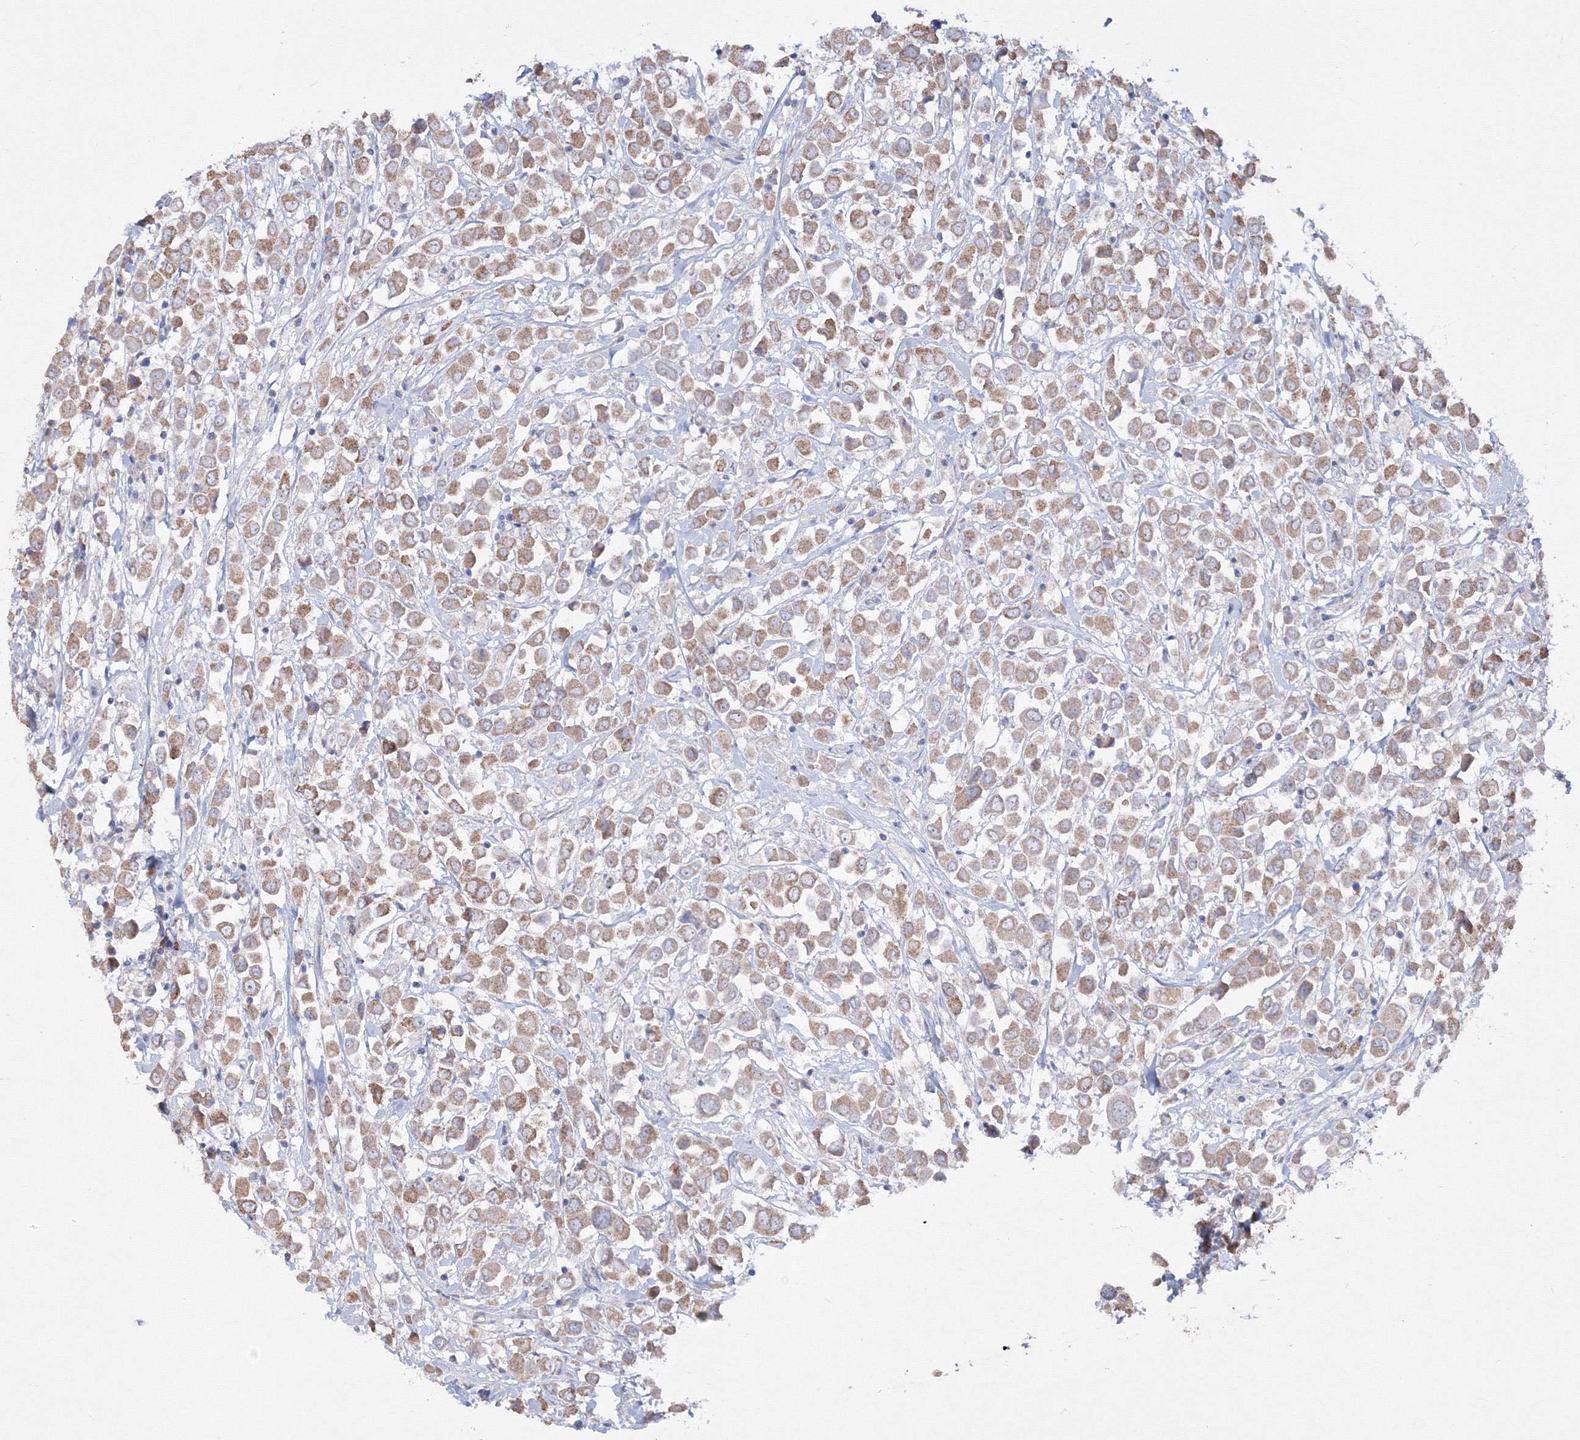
{"staining": {"intensity": "weak", "quantity": ">75%", "location": "cytoplasmic/membranous"}, "tissue": "breast cancer", "cell_type": "Tumor cells", "image_type": "cancer", "snomed": [{"axis": "morphology", "description": "Duct carcinoma"}, {"axis": "topography", "description": "Breast"}], "caption": "IHC image of human breast cancer (infiltrating ductal carcinoma) stained for a protein (brown), which shows low levels of weak cytoplasmic/membranous expression in approximately >75% of tumor cells.", "gene": "GRSF1", "patient": {"sex": "female", "age": 61}}